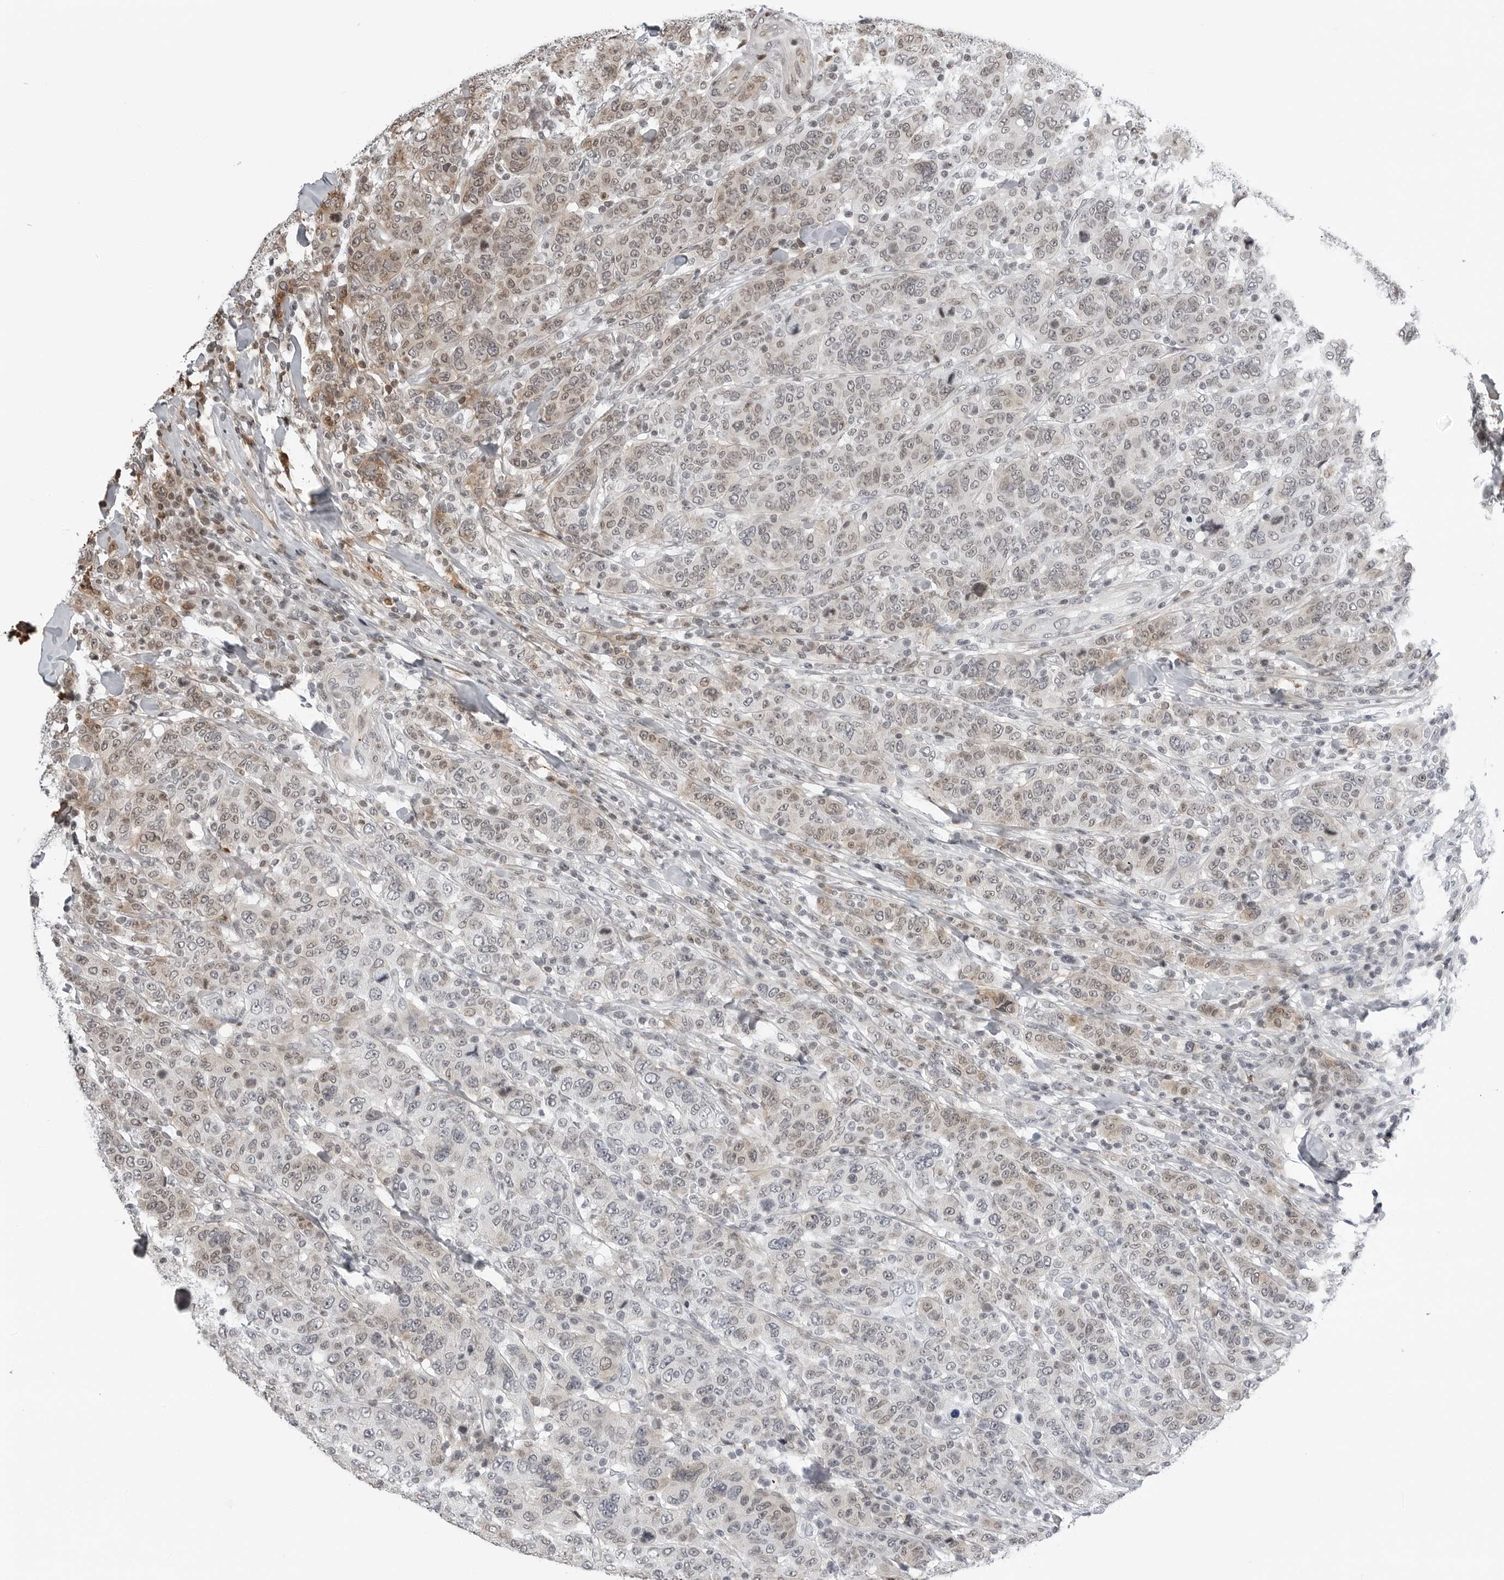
{"staining": {"intensity": "weak", "quantity": "<25%", "location": "cytoplasmic/membranous"}, "tissue": "breast cancer", "cell_type": "Tumor cells", "image_type": "cancer", "snomed": [{"axis": "morphology", "description": "Duct carcinoma"}, {"axis": "topography", "description": "Breast"}], "caption": "A photomicrograph of breast cancer (infiltrating ductal carcinoma) stained for a protein displays no brown staining in tumor cells.", "gene": "CXCR5", "patient": {"sex": "female", "age": 37}}